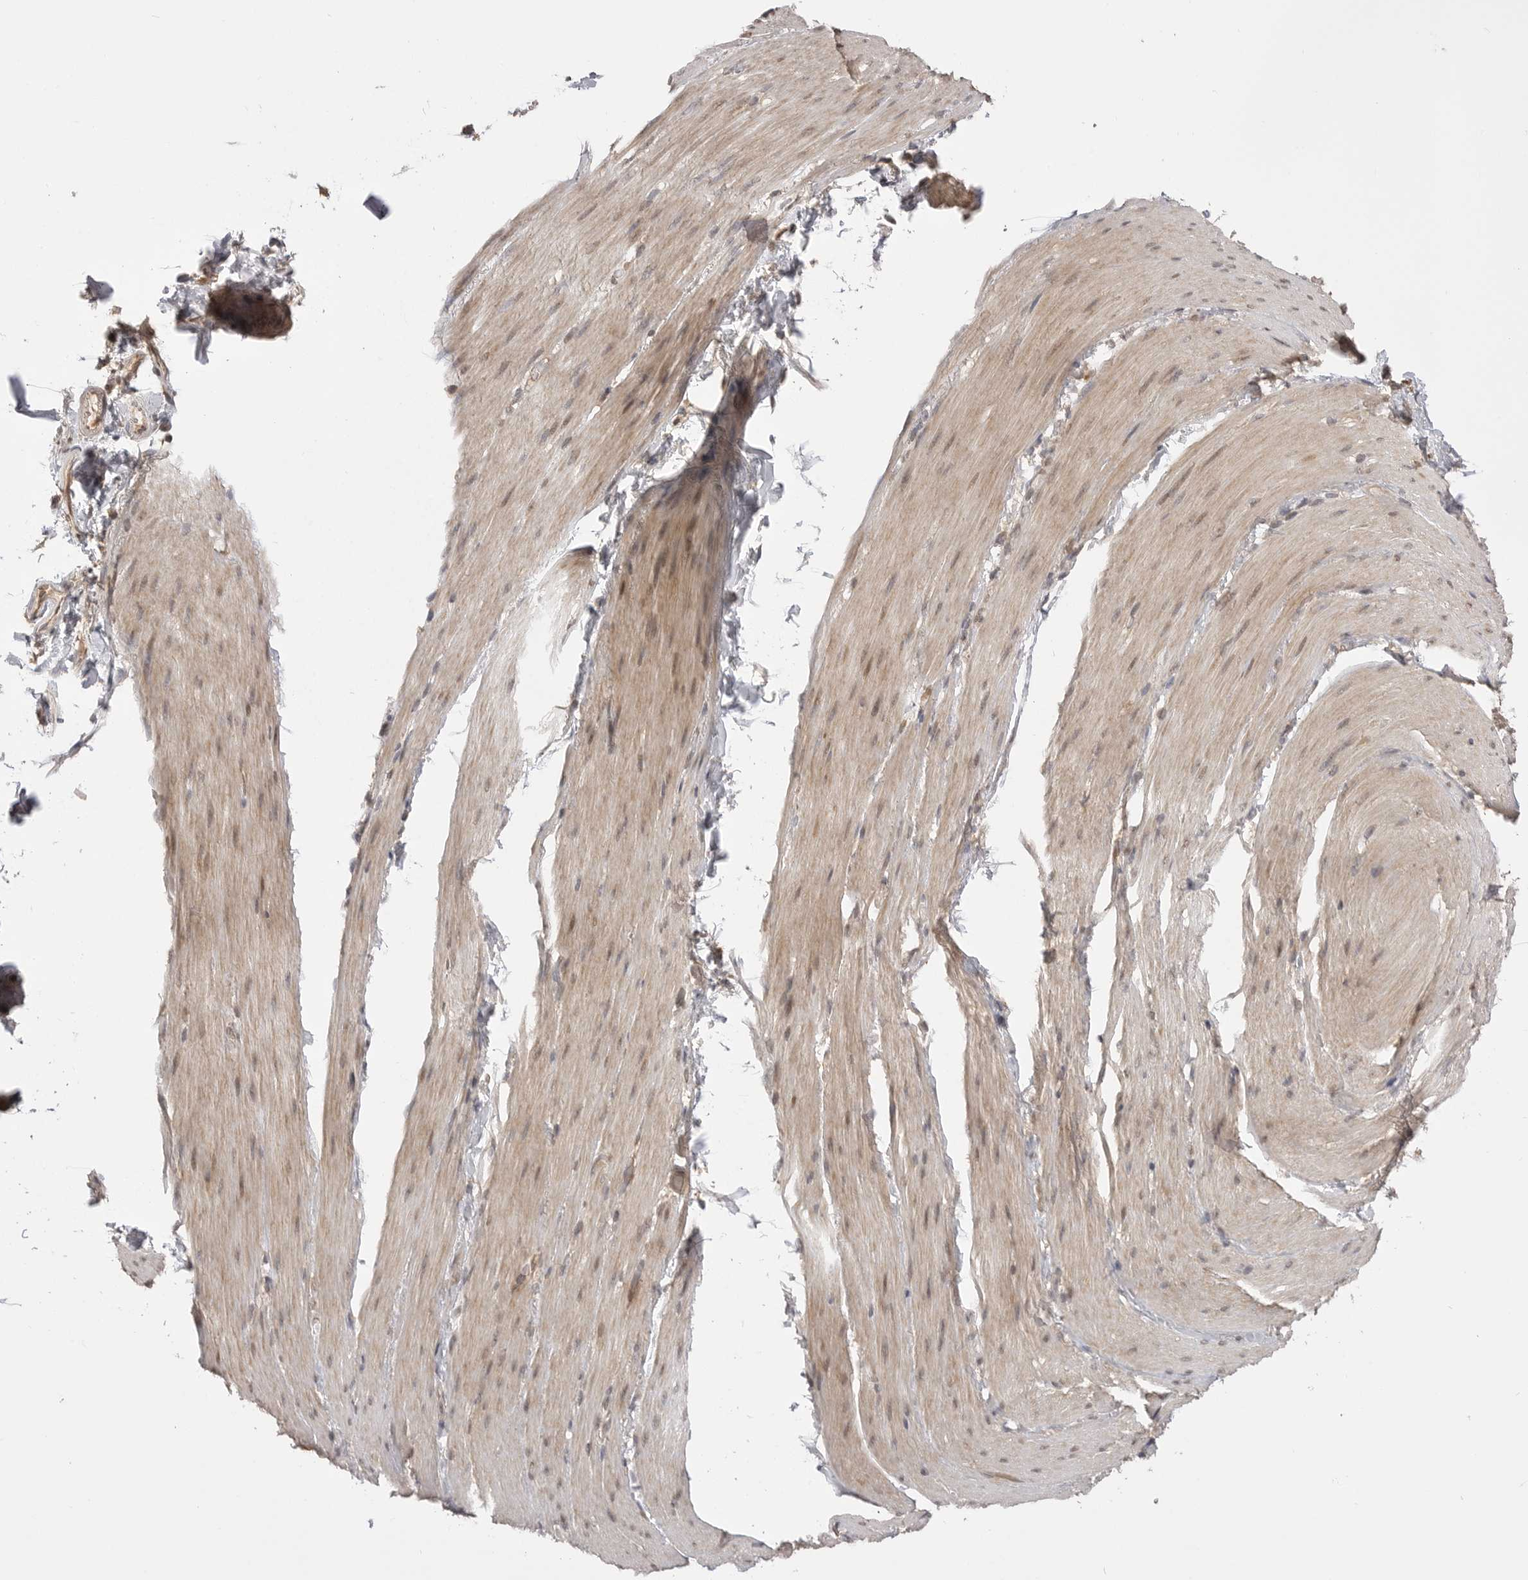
{"staining": {"intensity": "weak", "quantity": "<25%", "location": "cytoplasmic/membranous,nuclear"}, "tissue": "smooth muscle", "cell_type": "Smooth muscle cells", "image_type": "normal", "snomed": [{"axis": "morphology", "description": "Normal tissue, NOS"}, {"axis": "topography", "description": "Smooth muscle"}, {"axis": "topography", "description": "Small intestine"}], "caption": "High power microscopy histopathology image of an IHC micrograph of unremarkable smooth muscle, revealing no significant positivity in smooth muscle cells.", "gene": "ASPSCR1", "patient": {"sex": "female", "age": 84}}